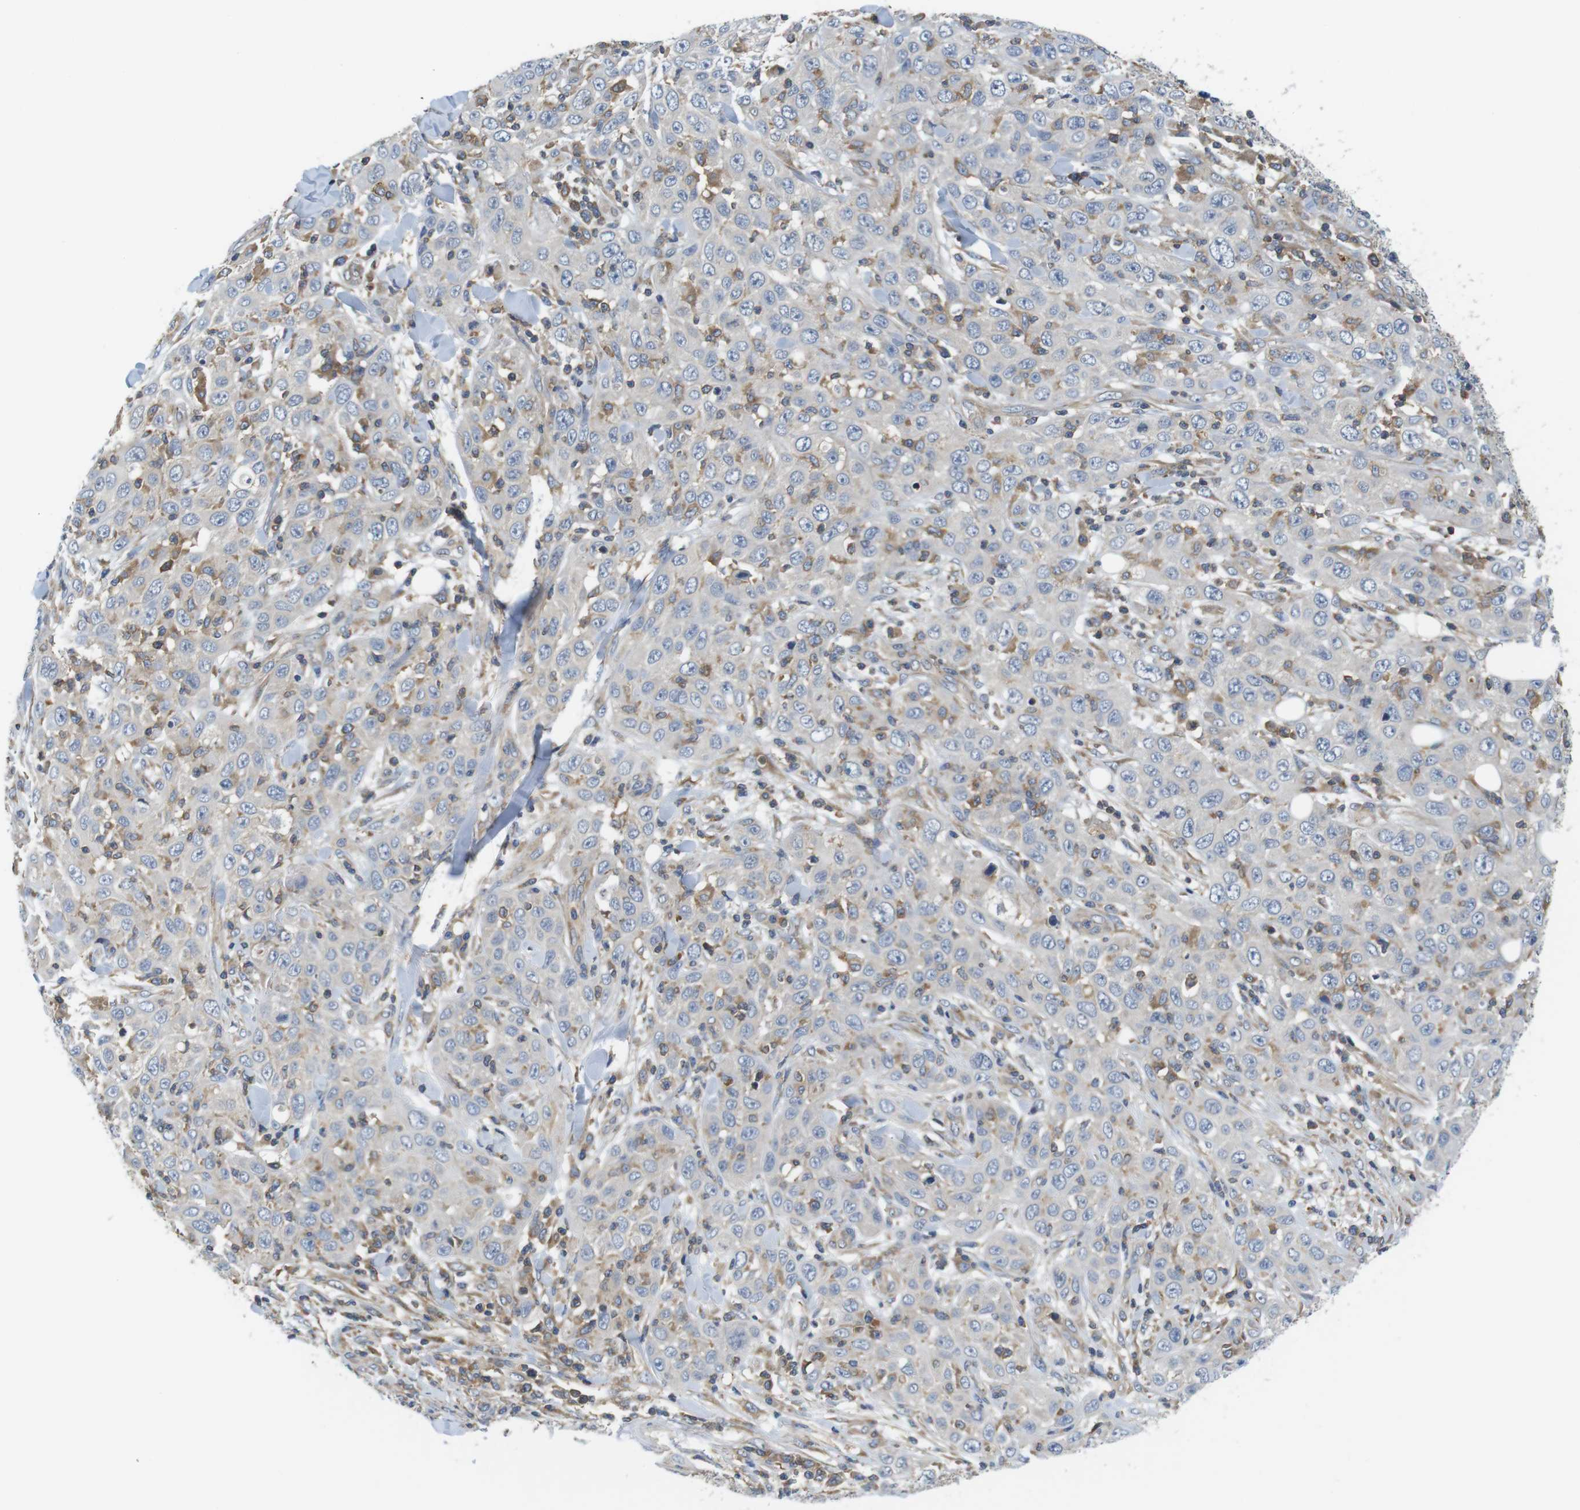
{"staining": {"intensity": "negative", "quantity": "none", "location": "none"}, "tissue": "skin cancer", "cell_type": "Tumor cells", "image_type": "cancer", "snomed": [{"axis": "morphology", "description": "Squamous cell carcinoma, NOS"}, {"axis": "topography", "description": "Skin"}], "caption": "Immunohistochemistry of human skin cancer shows no positivity in tumor cells.", "gene": "HERPUD2", "patient": {"sex": "female", "age": 88}}